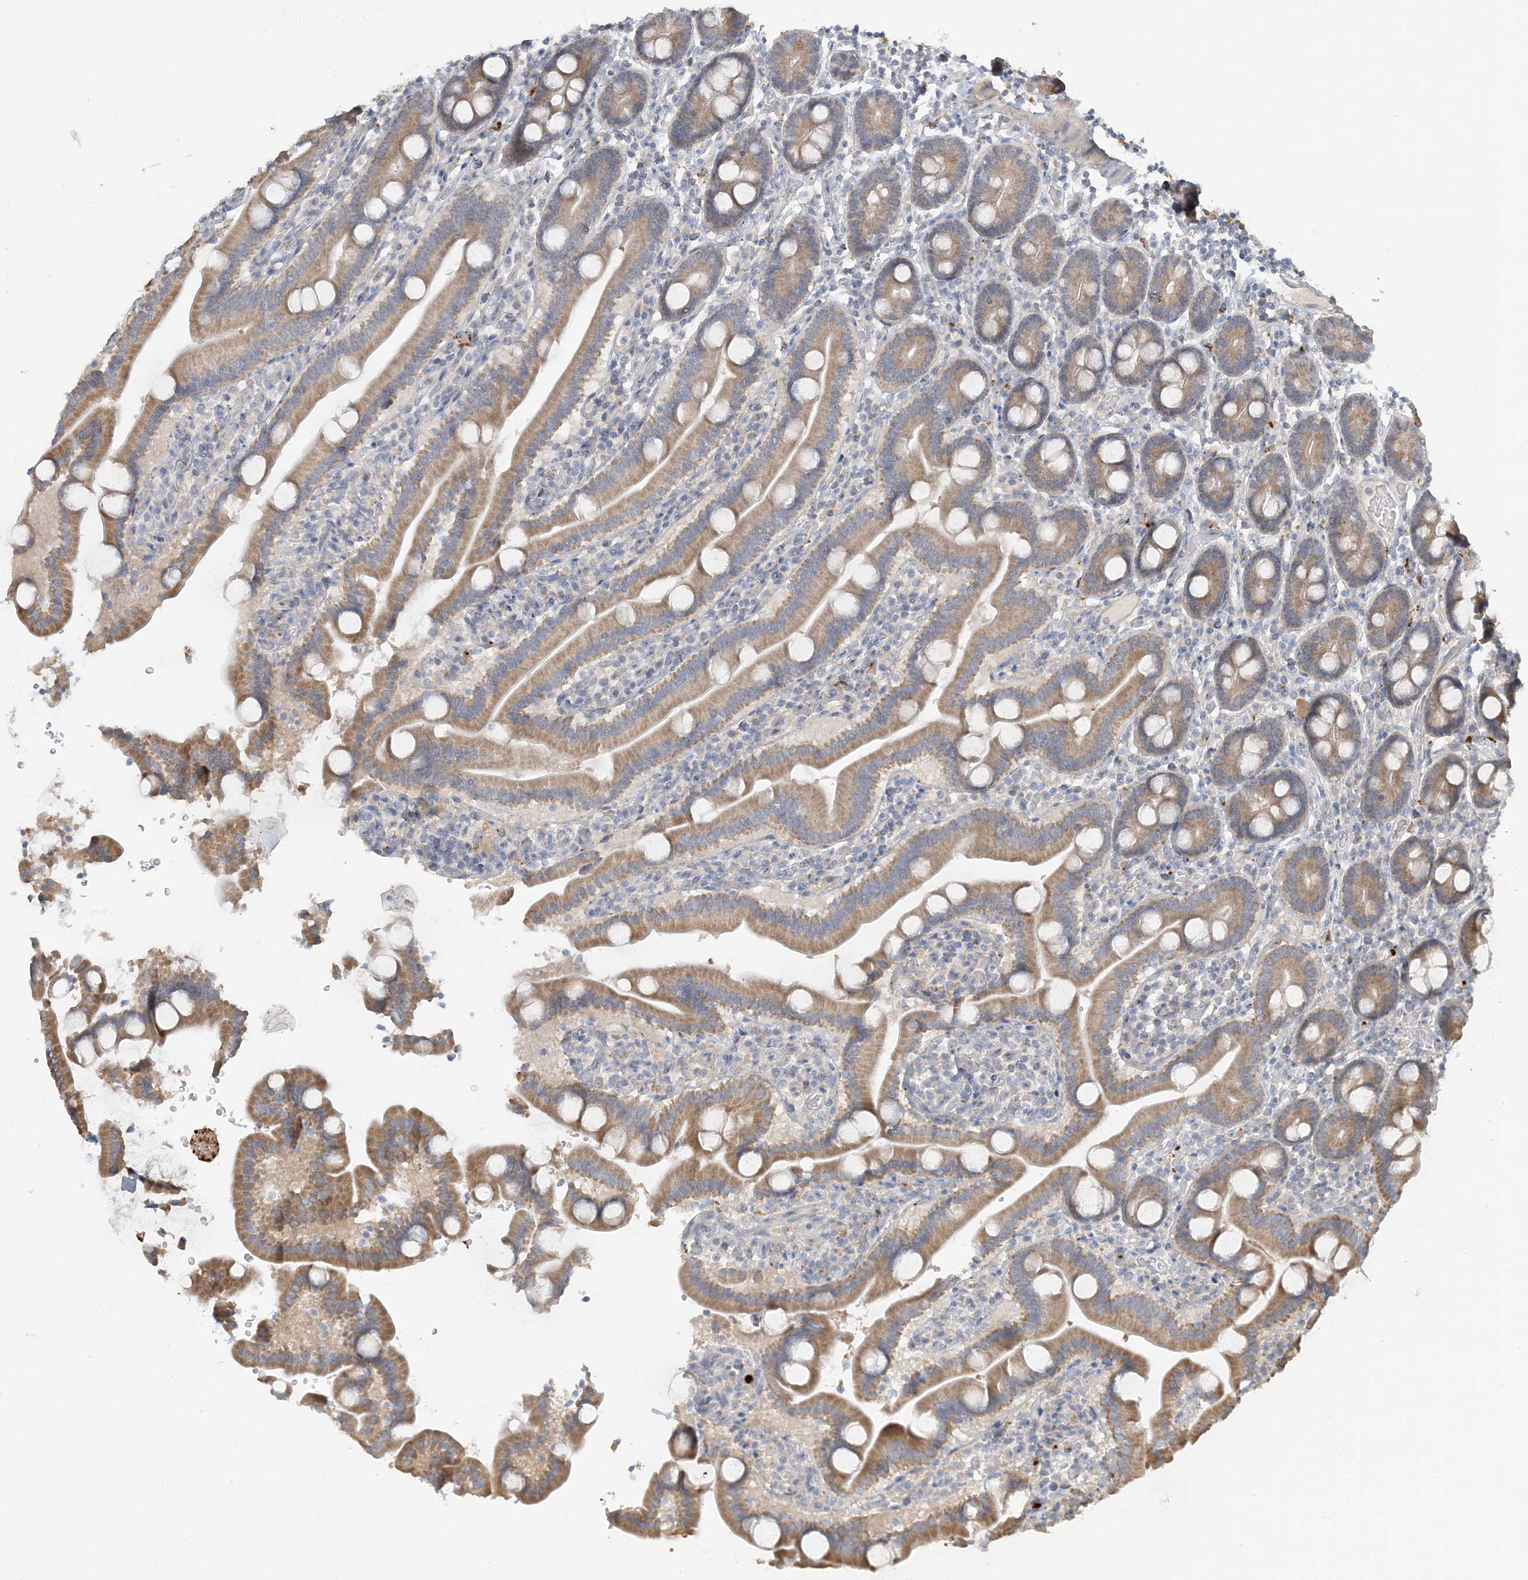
{"staining": {"intensity": "moderate", "quantity": ">75%", "location": "cytoplasmic/membranous"}, "tissue": "duodenum", "cell_type": "Glandular cells", "image_type": "normal", "snomed": [{"axis": "morphology", "description": "Normal tissue, NOS"}, {"axis": "topography", "description": "Duodenum"}], "caption": "The histopathology image reveals staining of normal duodenum, revealing moderate cytoplasmic/membranous protein positivity (brown color) within glandular cells.", "gene": "LTN1", "patient": {"sex": "male", "age": 55}}